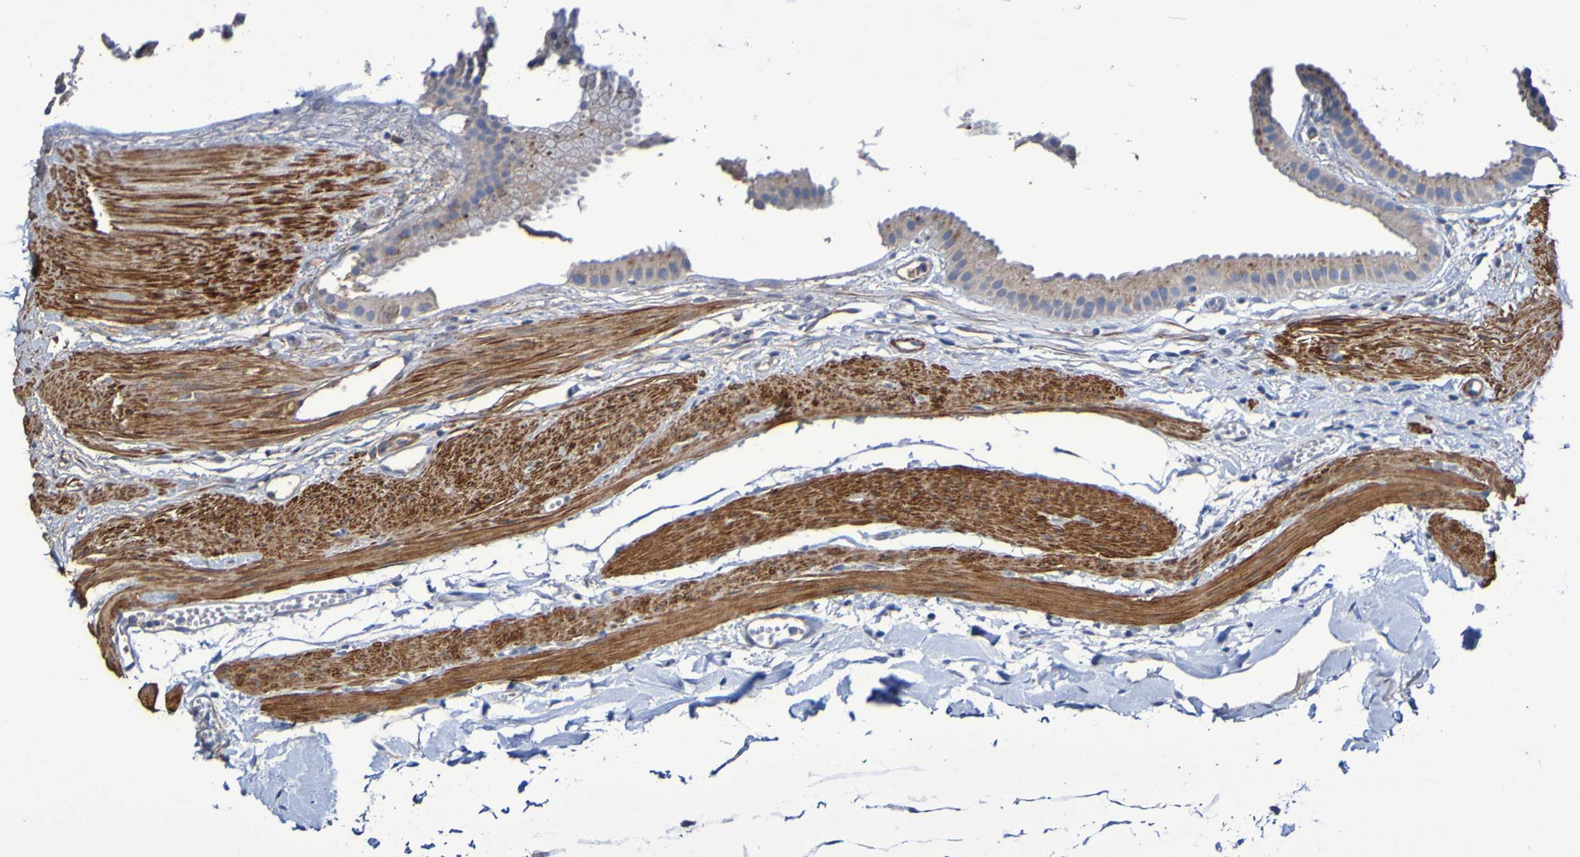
{"staining": {"intensity": "moderate", "quantity": "25%-75%", "location": "cytoplasmic/membranous"}, "tissue": "gallbladder", "cell_type": "Glandular cells", "image_type": "normal", "snomed": [{"axis": "morphology", "description": "Normal tissue, NOS"}, {"axis": "topography", "description": "Gallbladder"}], "caption": "Moderate cytoplasmic/membranous protein expression is identified in approximately 25%-75% of glandular cells in gallbladder. (brown staining indicates protein expression, while blue staining denotes nuclei).", "gene": "SRPRB", "patient": {"sex": "female", "age": 64}}